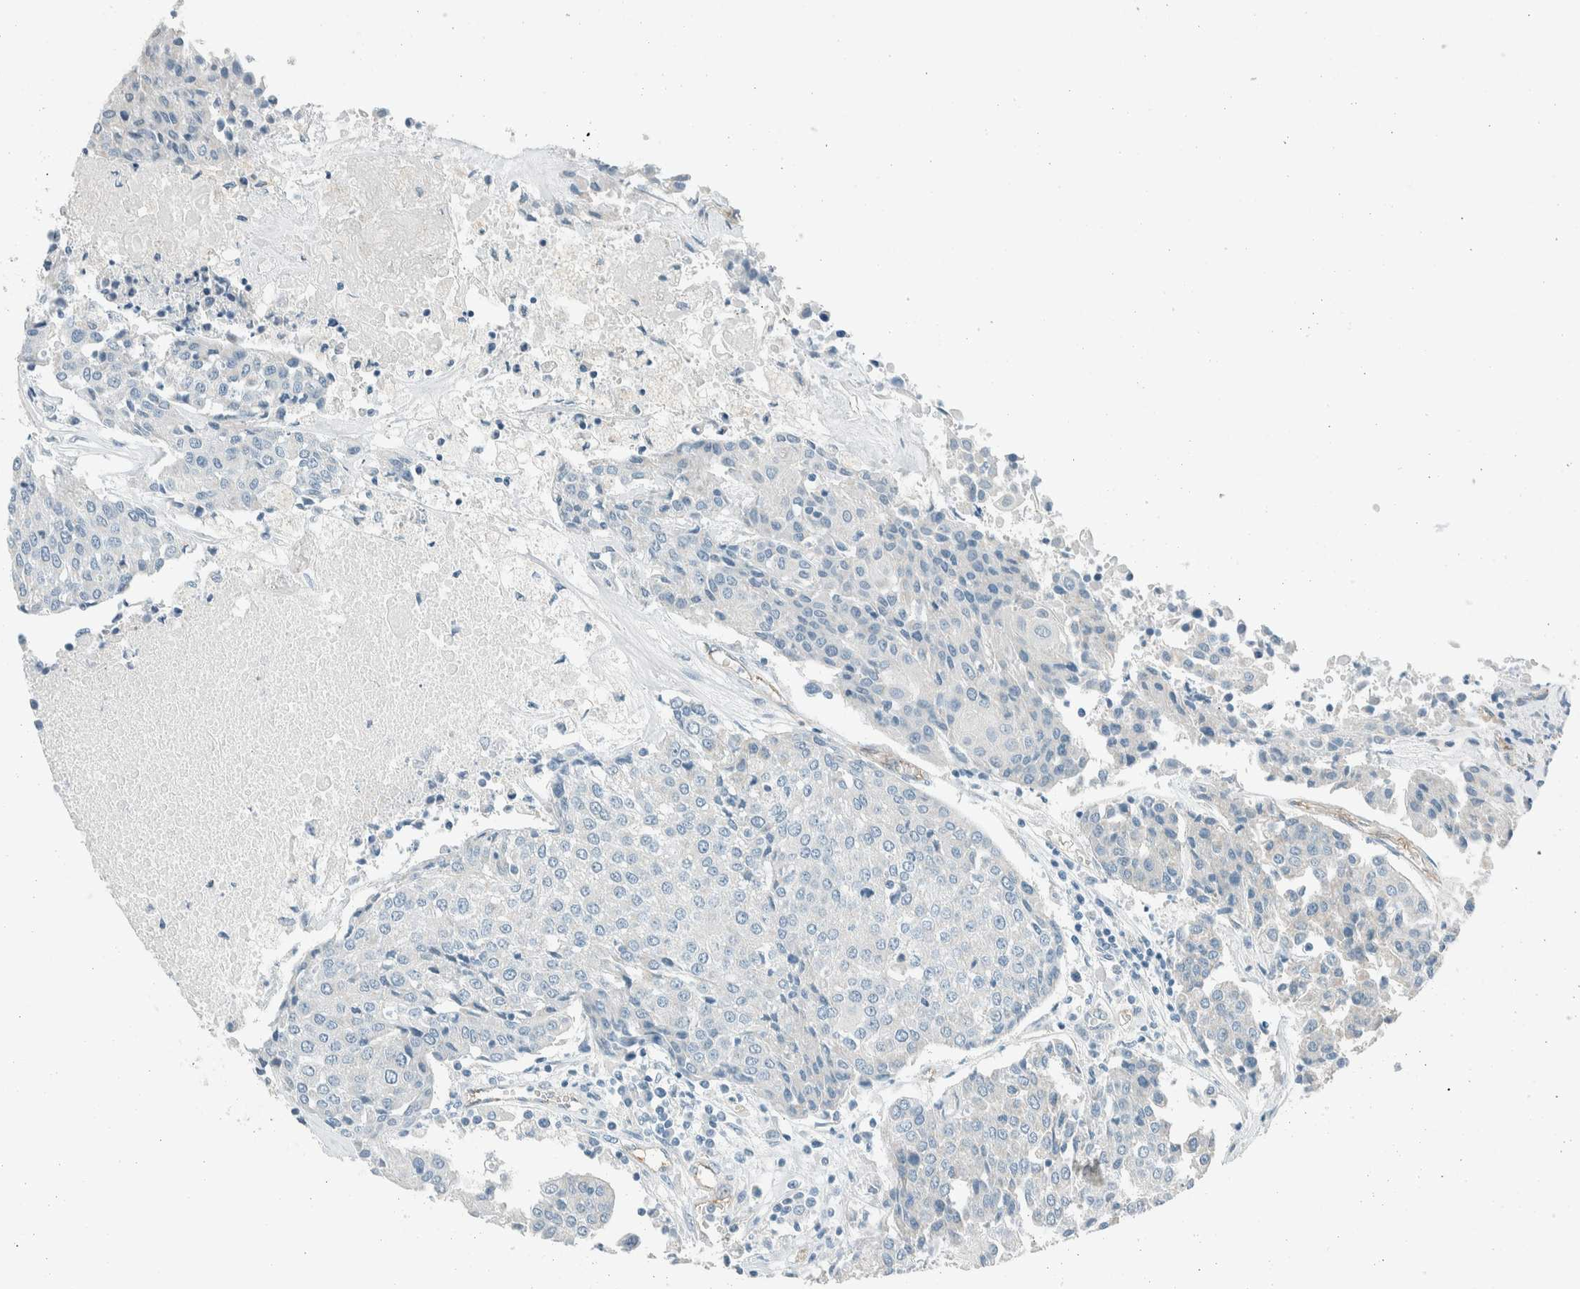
{"staining": {"intensity": "negative", "quantity": "none", "location": "none"}, "tissue": "urothelial cancer", "cell_type": "Tumor cells", "image_type": "cancer", "snomed": [{"axis": "morphology", "description": "Urothelial carcinoma, High grade"}, {"axis": "topography", "description": "Urinary bladder"}], "caption": "DAB (3,3'-diaminobenzidine) immunohistochemical staining of urothelial cancer exhibits no significant expression in tumor cells. (DAB immunohistochemistry (IHC), high magnification).", "gene": "SLFN12", "patient": {"sex": "female", "age": 85}}